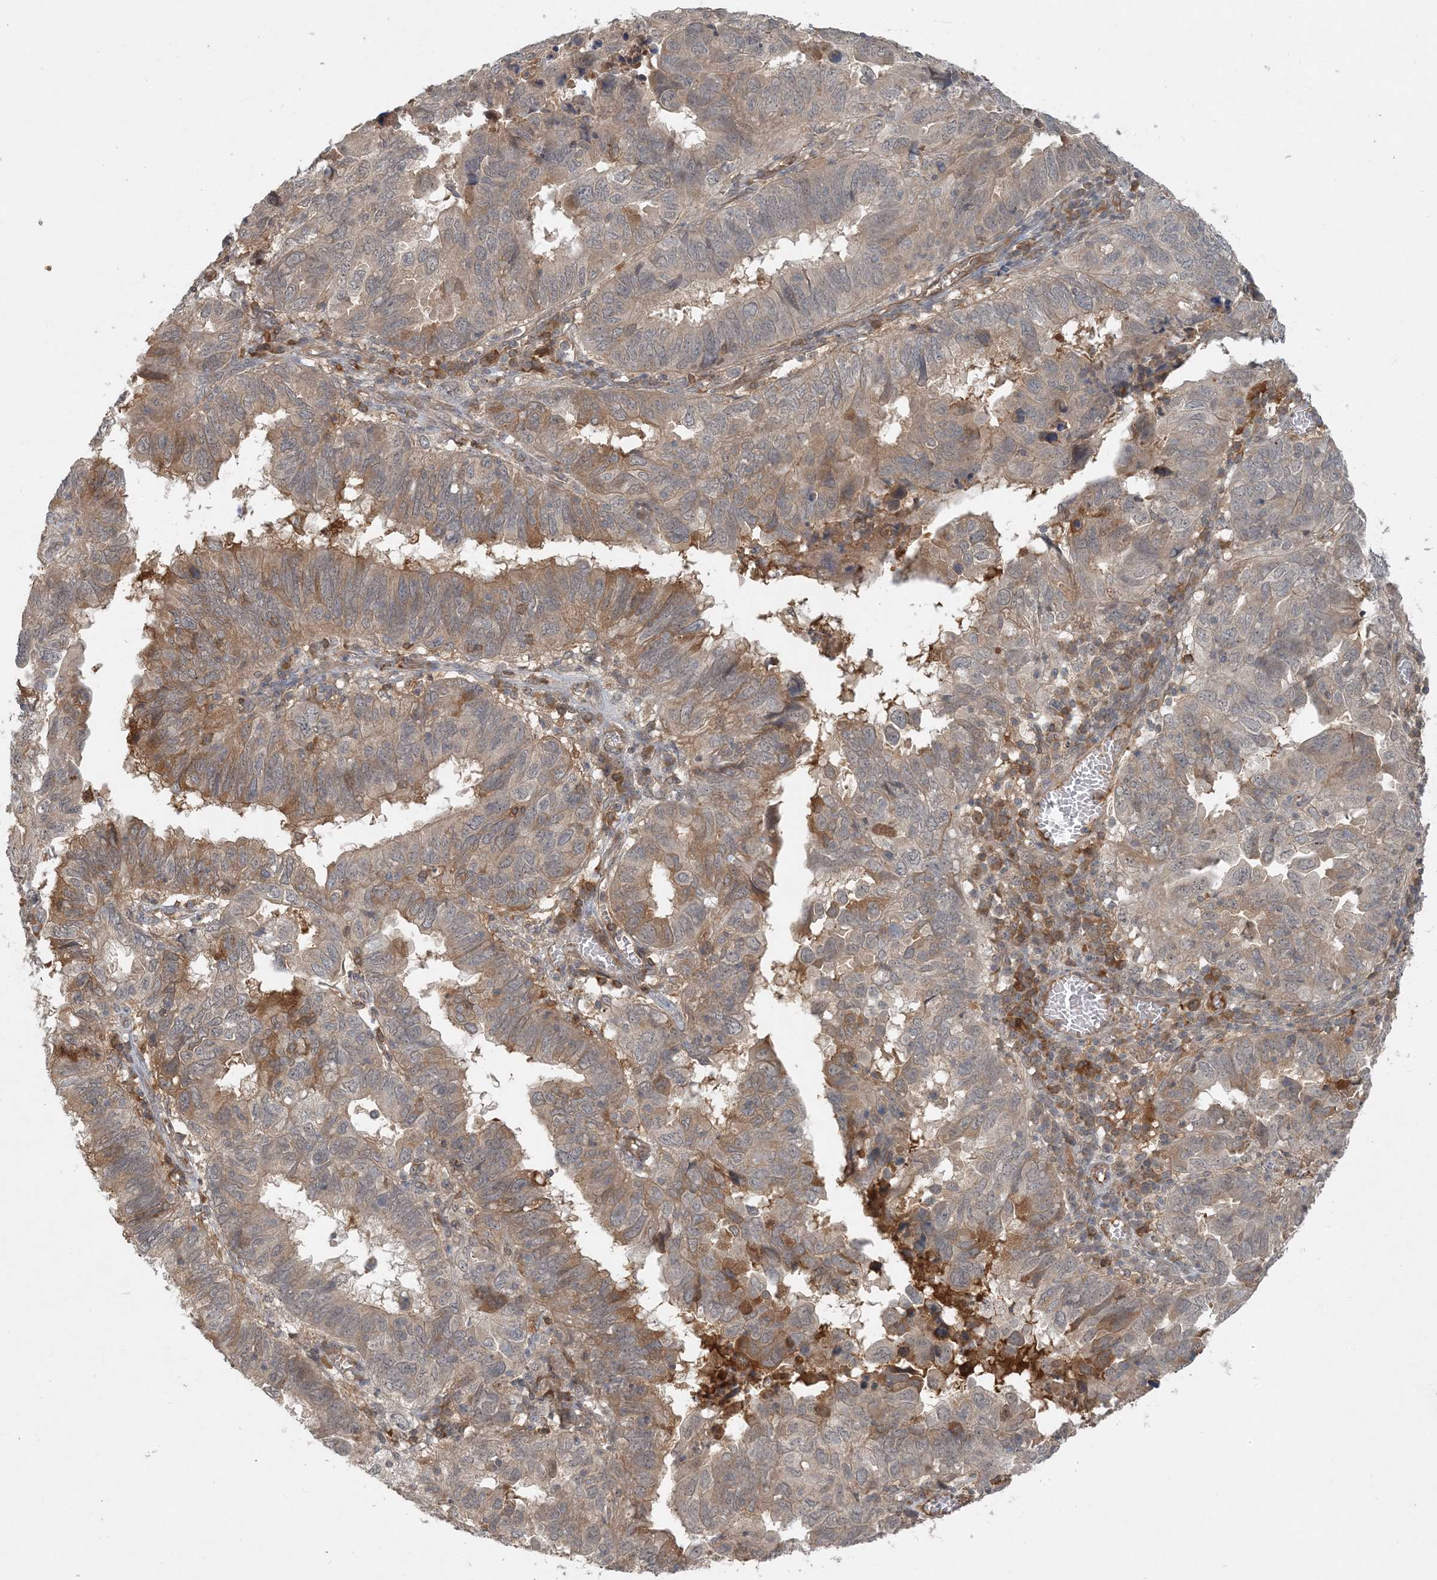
{"staining": {"intensity": "moderate", "quantity": "<25%", "location": "cytoplasmic/membranous"}, "tissue": "endometrial cancer", "cell_type": "Tumor cells", "image_type": "cancer", "snomed": [{"axis": "morphology", "description": "Adenocarcinoma, NOS"}, {"axis": "topography", "description": "Uterus"}], "caption": "Human endometrial cancer stained with a protein marker displays moderate staining in tumor cells.", "gene": "ZCCHC4", "patient": {"sex": "female", "age": 77}}